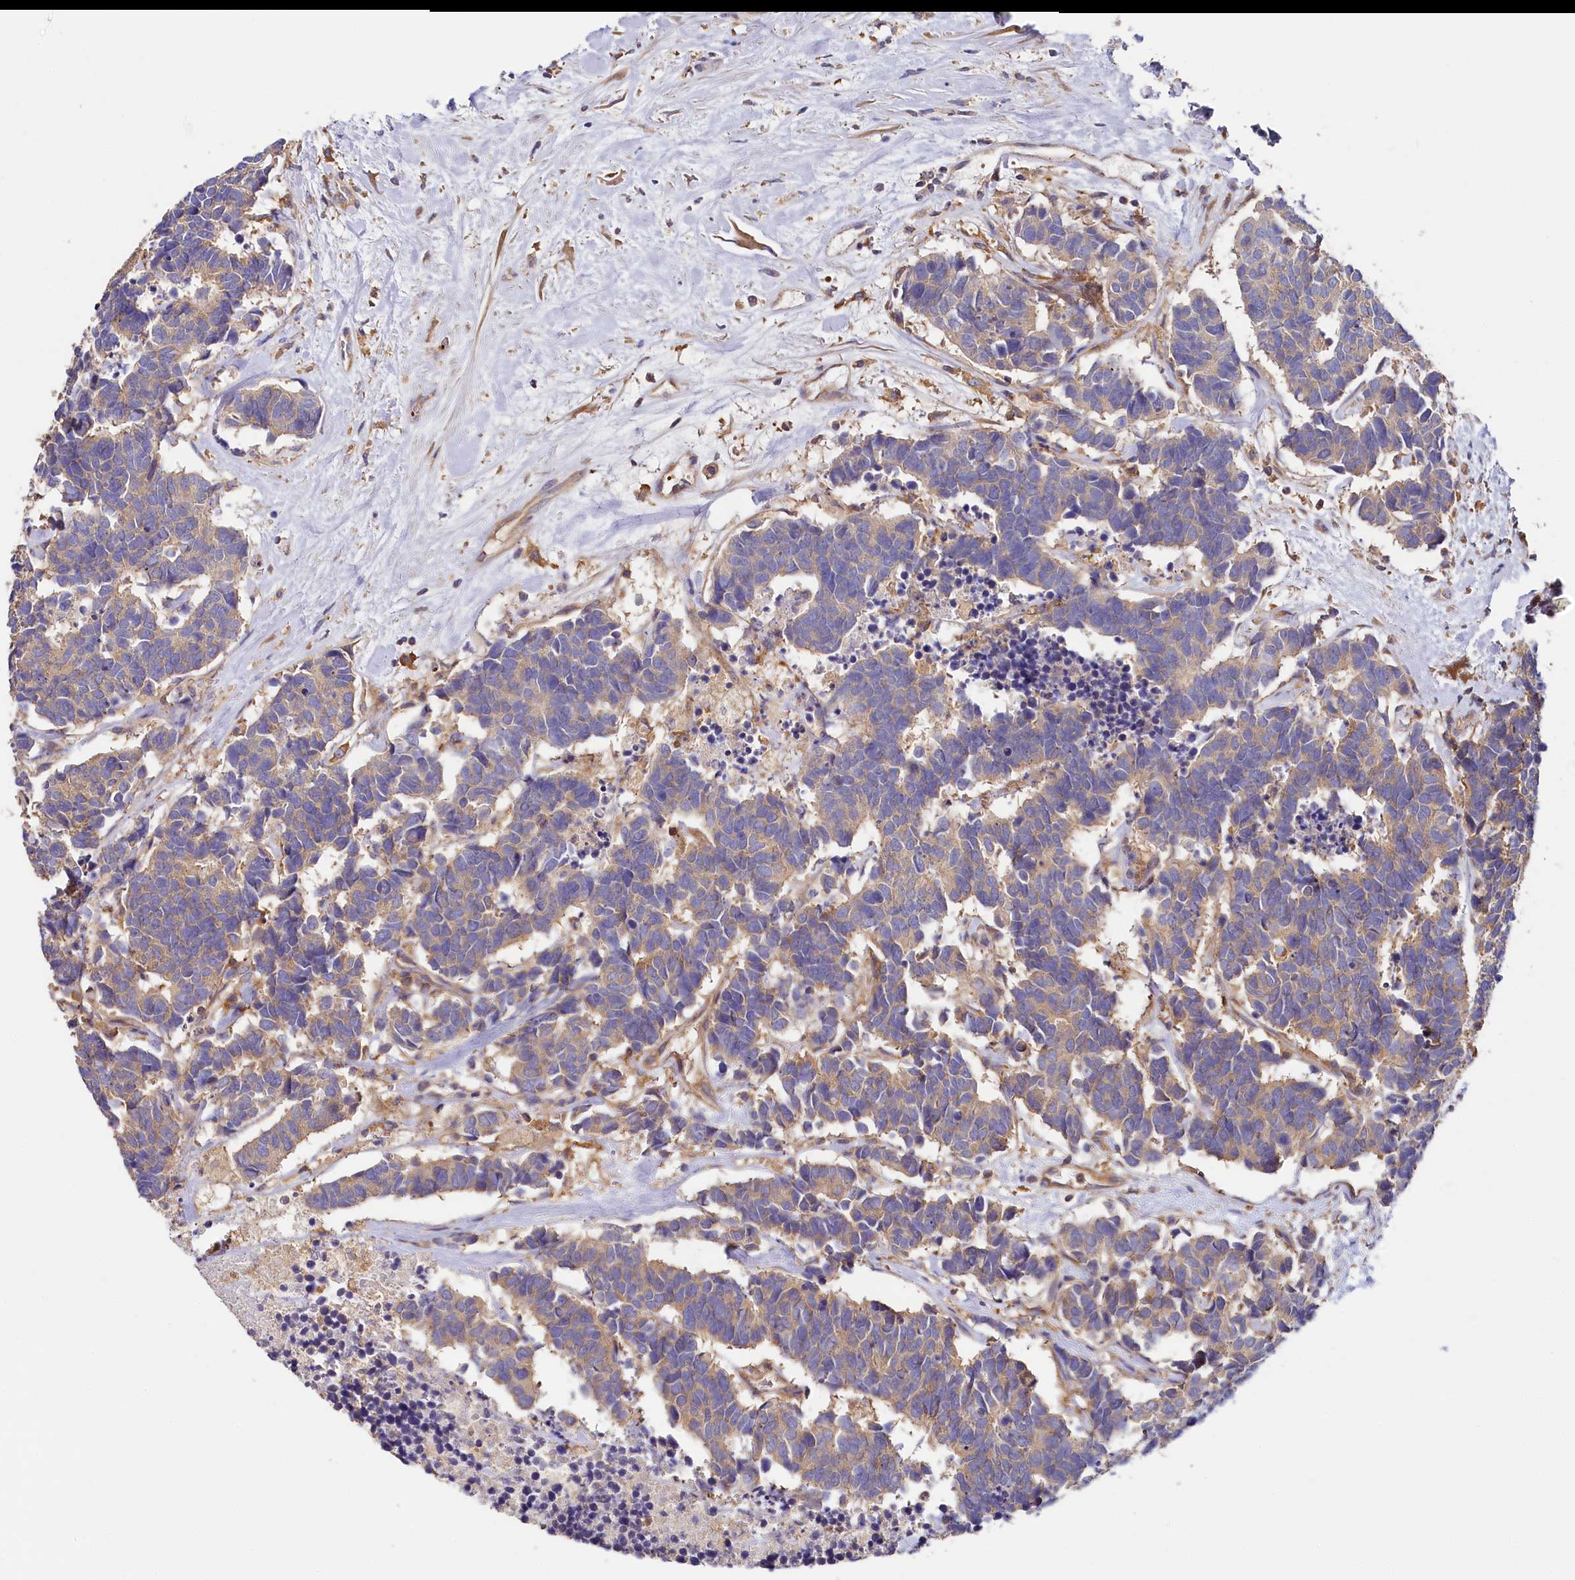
{"staining": {"intensity": "moderate", "quantity": "25%-75%", "location": "cytoplasmic/membranous"}, "tissue": "carcinoid", "cell_type": "Tumor cells", "image_type": "cancer", "snomed": [{"axis": "morphology", "description": "Carcinoma, NOS"}, {"axis": "morphology", "description": "Carcinoid, malignant, NOS"}, {"axis": "topography", "description": "Urinary bladder"}], "caption": "Protein analysis of carcinoid tissue displays moderate cytoplasmic/membranous positivity in about 25%-75% of tumor cells.", "gene": "PPIP5K1", "patient": {"sex": "male", "age": 57}}